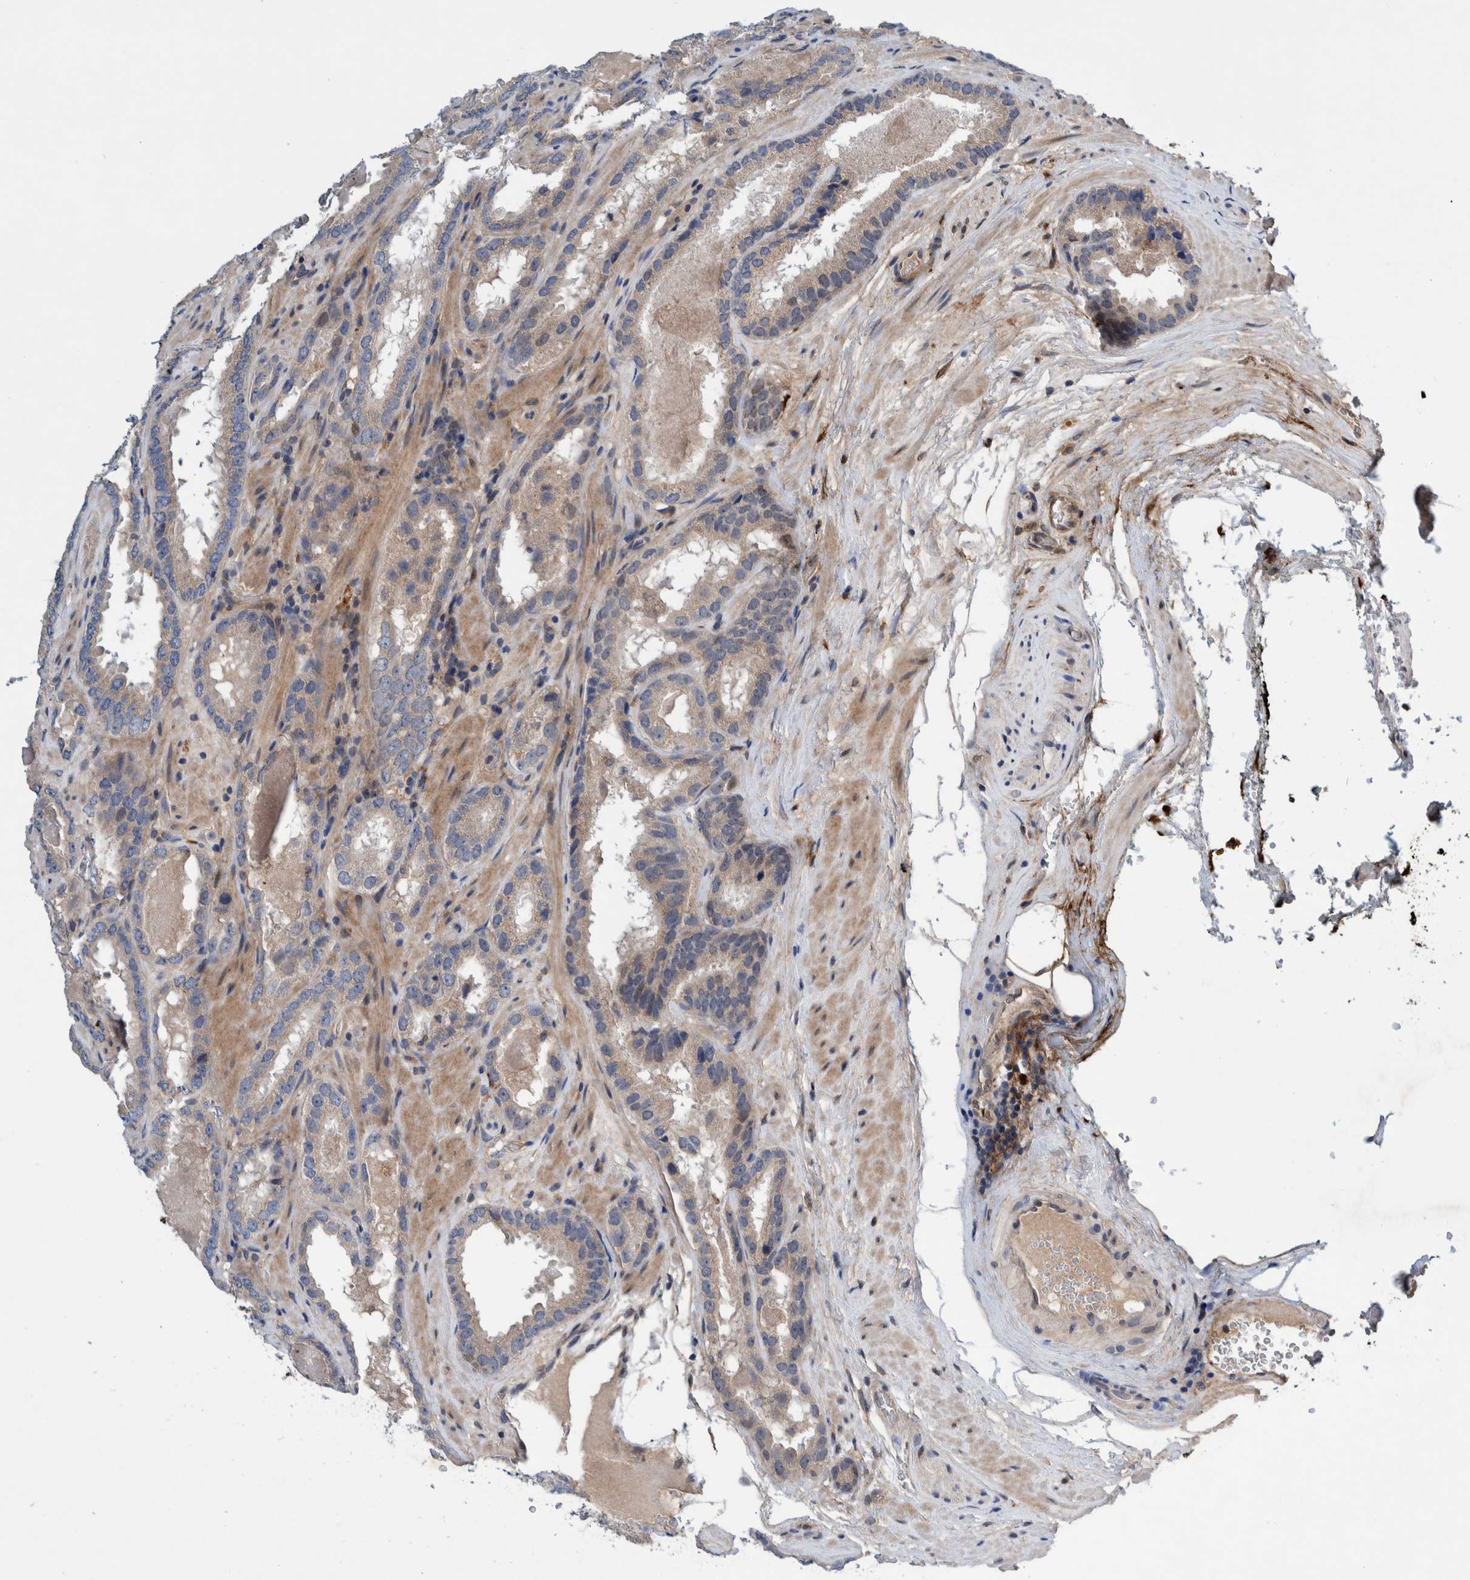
{"staining": {"intensity": "weak", "quantity": "<25%", "location": "cytoplasmic/membranous"}, "tissue": "prostate cancer", "cell_type": "Tumor cells", "image_type": "cancer", "snomed": [{"axis": "morphology", "description": "Adenocarcinoma, Low grade"}, {"axis": "topography", "description": "Prostate"}], "caption": "High power microscopy micrograph of an immunohistochemistry image of adenocarcinoma (low-grade) (prostate), revealing no significant expression in tumor cells. (Stains: DAB (3,3'-diaminobenzidine) IHC with hematoxylin counter stain, Microscopy: brightfield microscopy at high magnification).", "gene": "PIK3R6", "patient": {"sex": "male", "age": 51}}